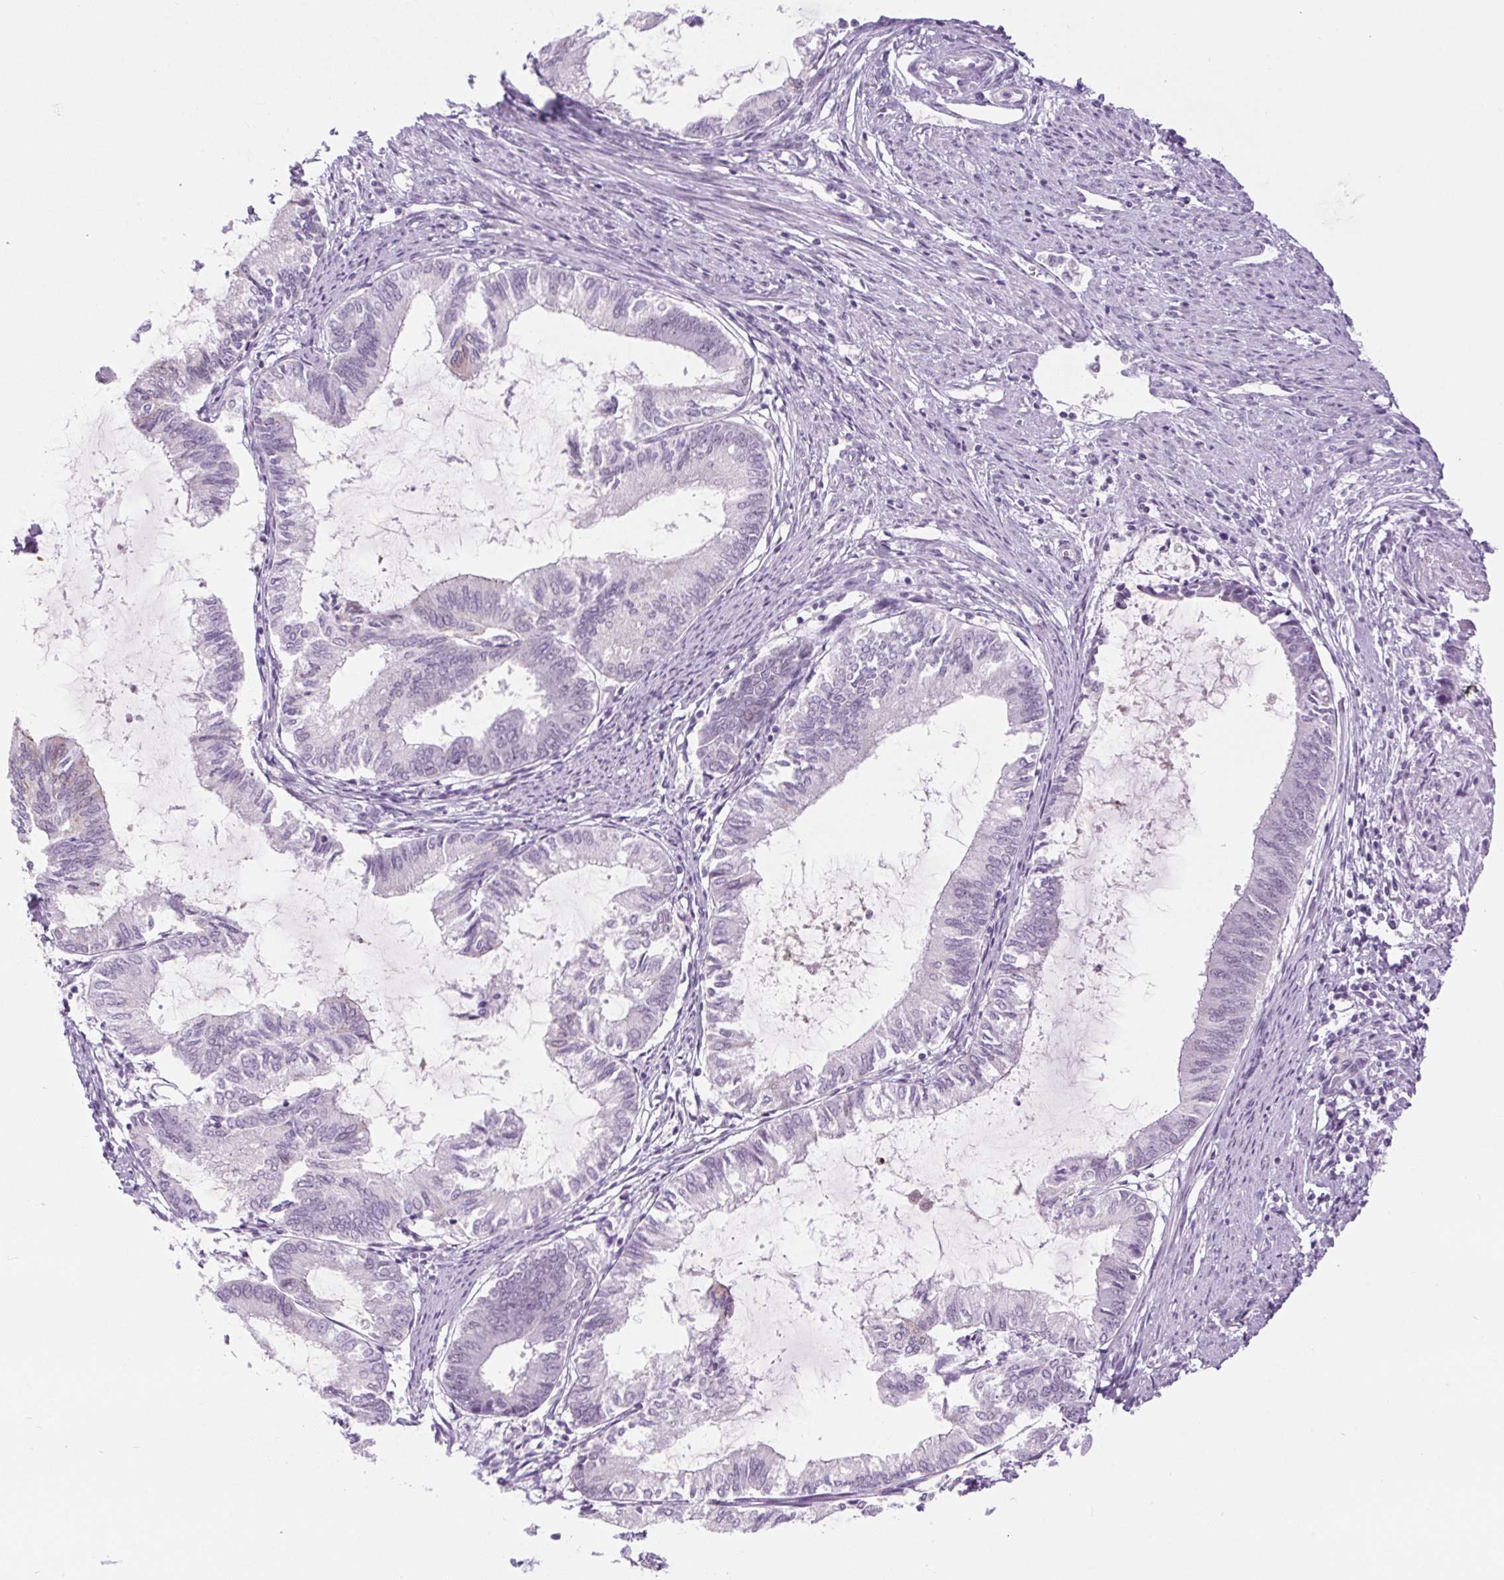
{"staining": {"intensity": "negative", "quantity": "none", "location": "none"}, "tissue": "endometrial cancer", "cell_type": "Tumor cells", "image_type": "cancer", "snomed": [{"axis": "morphology", "description": "Adenocarcinoma, NOS"}, {"axis": "topography", "description": "Endometrium"}], "caption": "A photomicrograph of human endometrial cancer is negative for staining in tumor cells.", "gene": "BCAS1", "patient": {"sex": "female", "age": 86}}